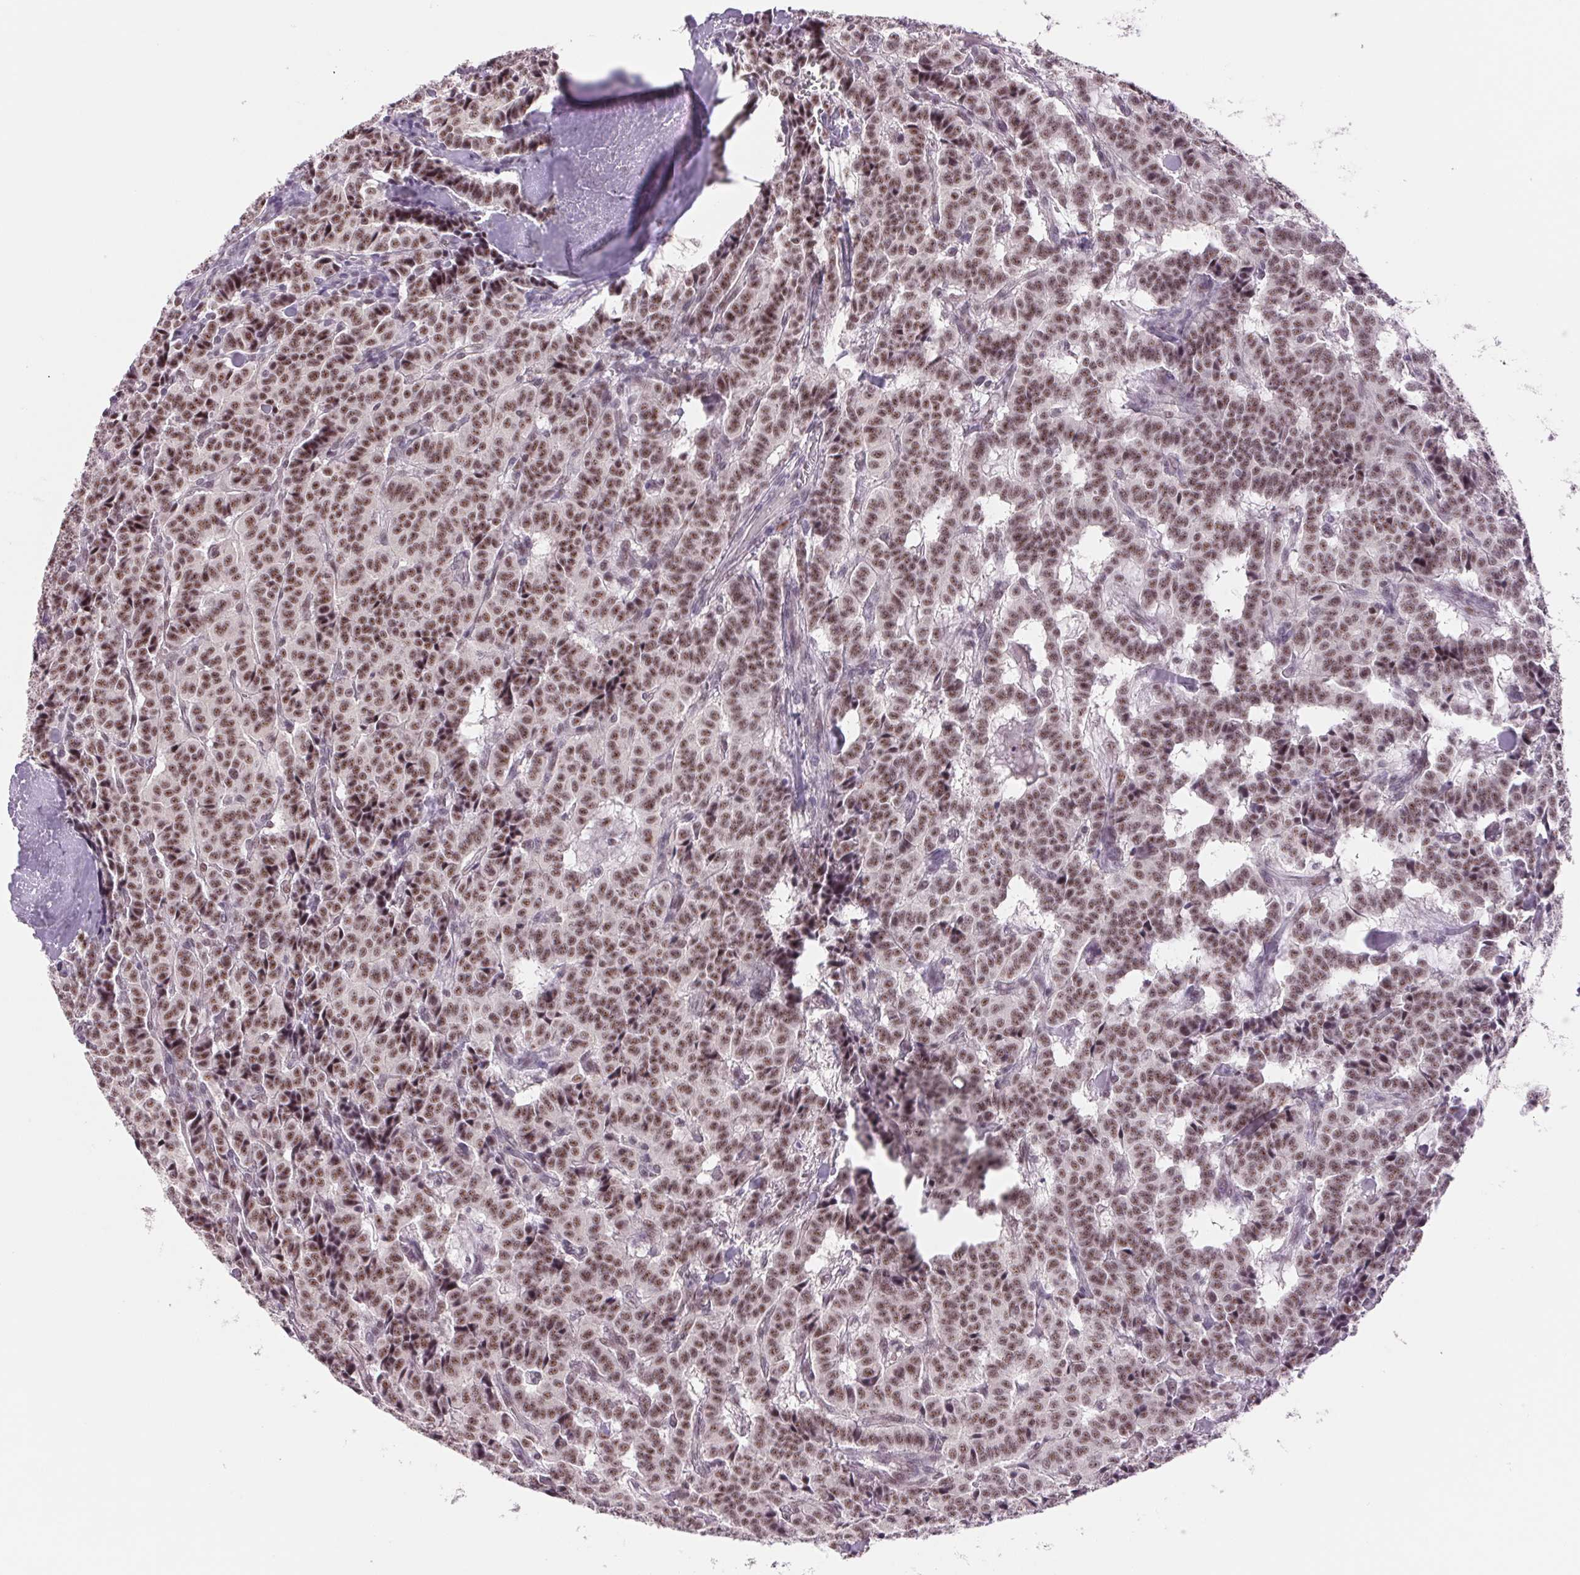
{"staining": {"intensity": "moderate", "quantity": ">75%", "location": "nuclear"}, "tissue": "carcinoid", "cell_type": "Tumor cells", "image_type": "cancer", "snomed": [{"axis": "morphology", "description": "Normal tissue, NOS"}, {"axis": "morphology", "description": "Carcinoid, malignant, NOS"}, {"axis": "topography", "description": "Lung"}], "caption": "Protein staining of carcinoid tissue demonstrates moderate nuclear expression in approximately >75% of tumor cells.", "gene": "ZC3H14", "patient": {"sex": "female", "age": 46}}